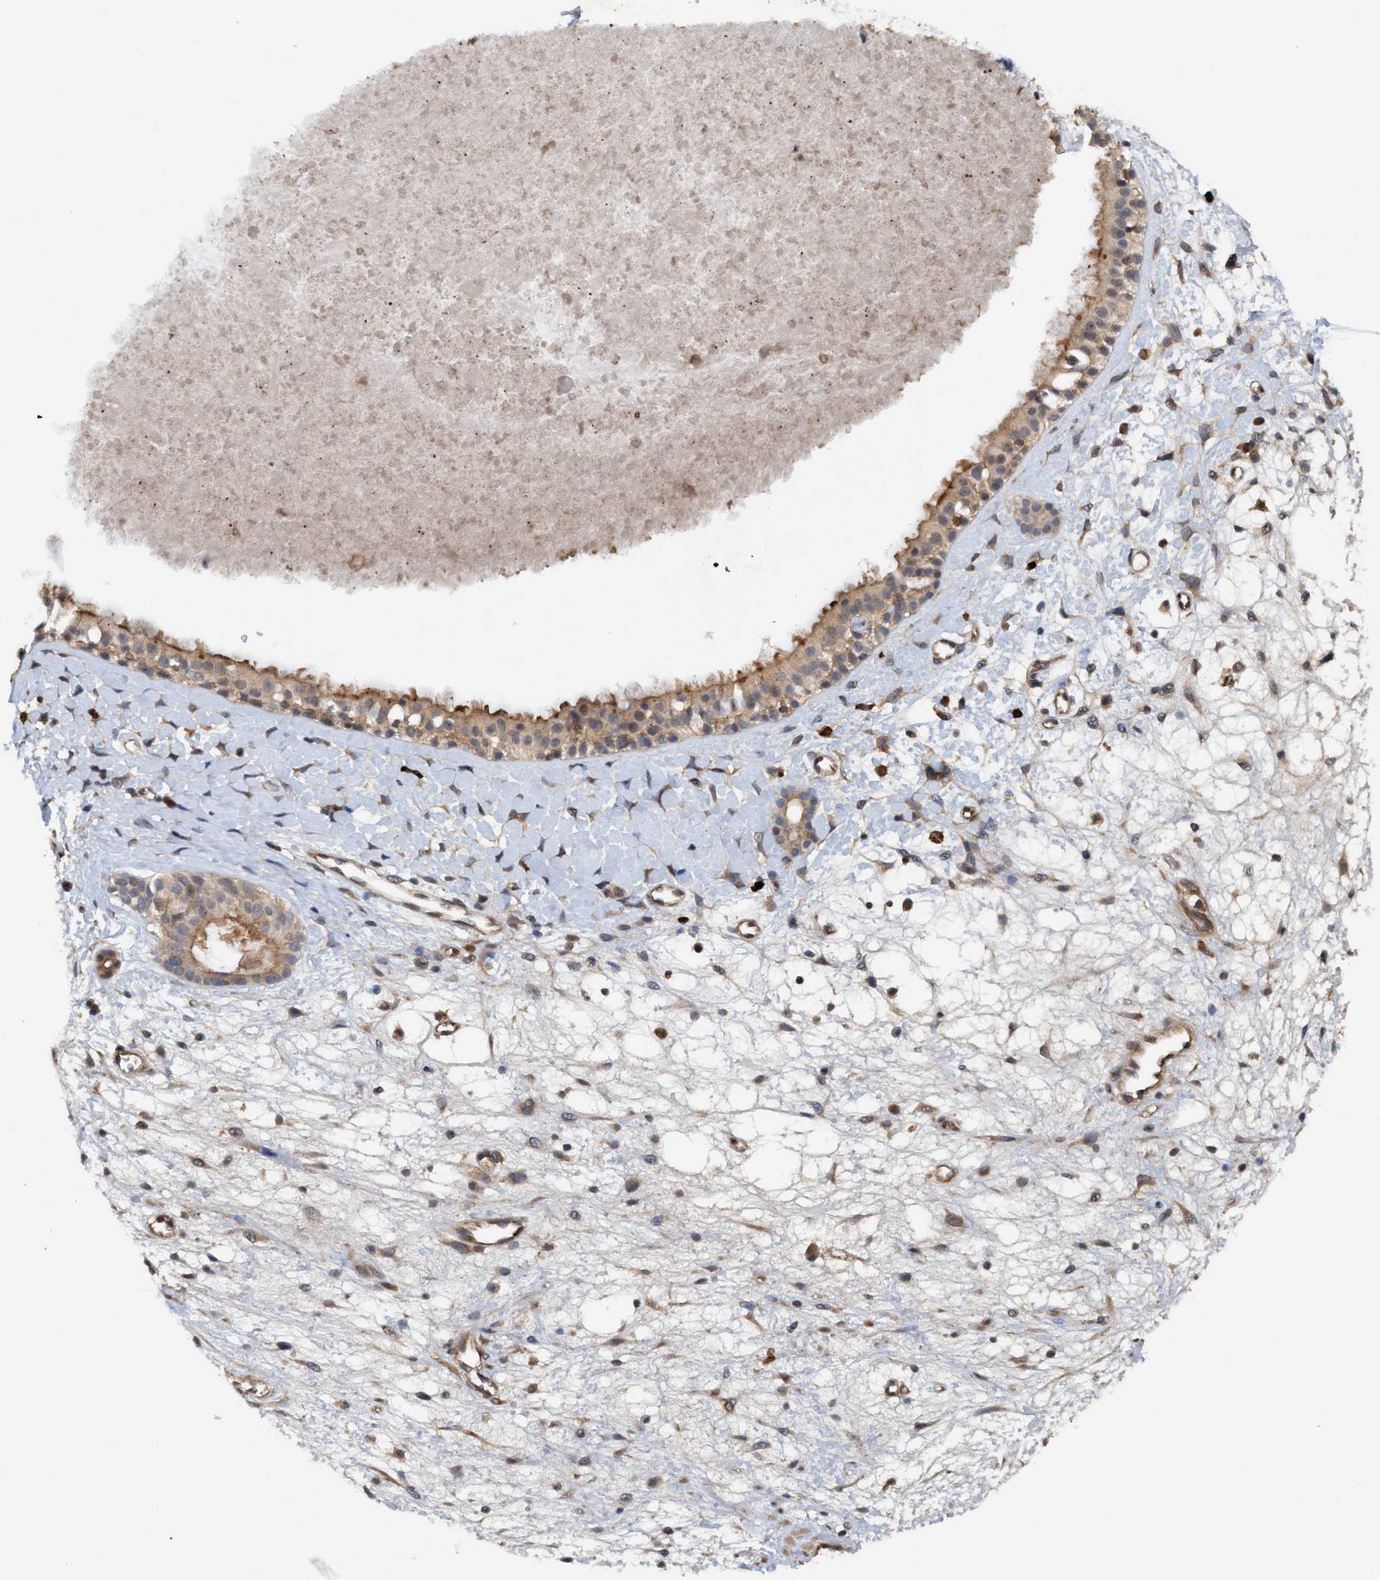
{"staining": {"intensity": "weak", "quantity": ">75%", "location": "cytoplasmic/membranous"}, "tissue": "nasopharynx", "cell_type": "Respiratory epithelial cells", "image_type": "normal", "snomed": [{"axis": "morphology", "description": "Normal tissue, NOS"}, {"axis": "topography", "description": "Nasopharynx"}], "caption": "Immunohistochemical staining of benign human nasopharynx displays >75% levels of weak cytoplasmic/membranous protein expression in about >75% of respiratory epithelial cells. The staining is performed using DAB brown chromogen to label protein expression. The nuclei are counter-stained blue using hematoxylin.", "gene": "TRIM65", "patient": {"sex": "male", "age": 22}}